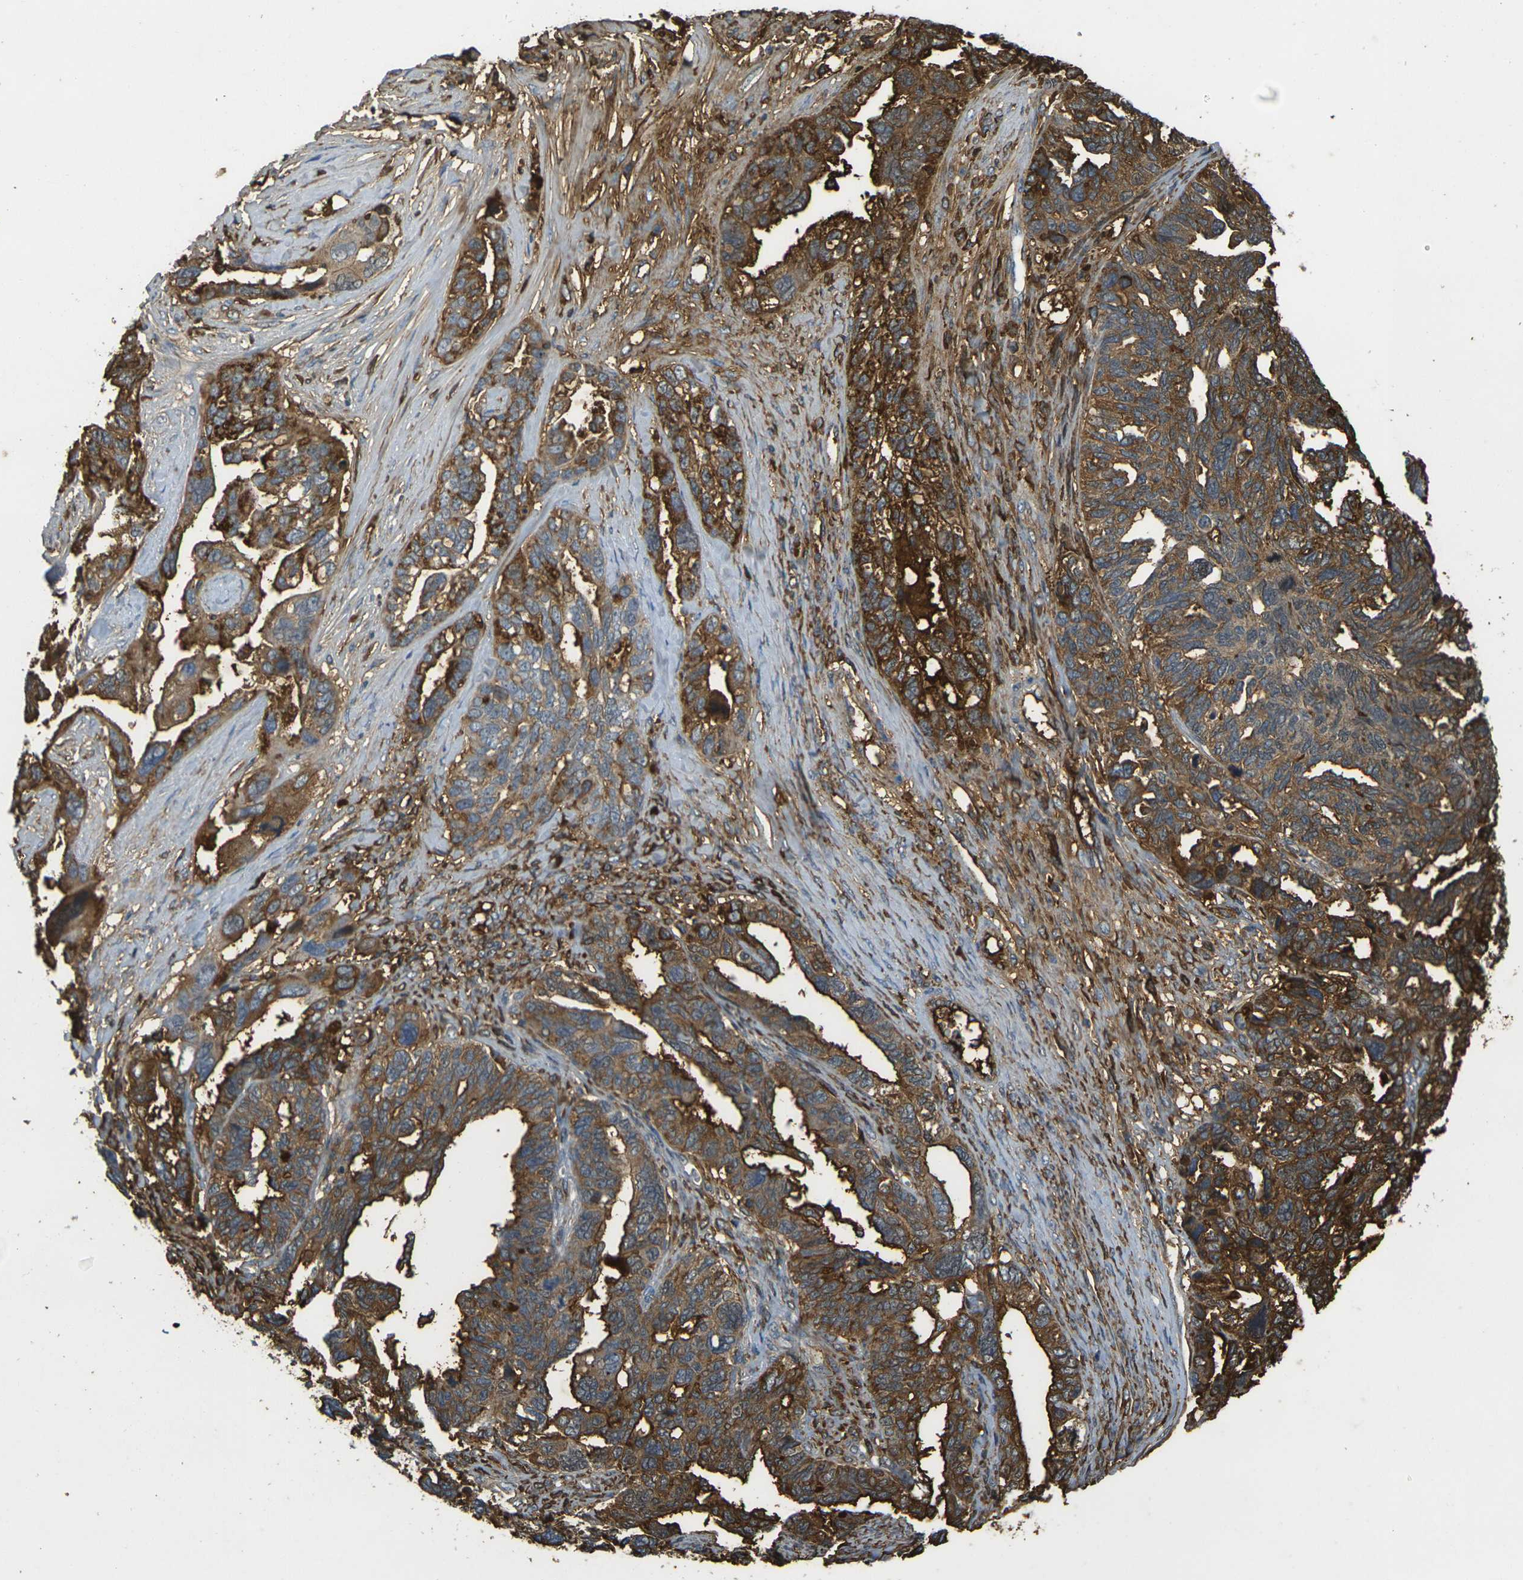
{"staining": {"intensity": "strong", "quantity": ">75%", "location": "cytoplasmic/membranous"}, "tissue": "ovarian cancer", "cell_type": "Tumor cells", "image_type": "cancer", "snomed": [{"axis": "morphology", "description": "Cystadenocarcinoma, serous, NOS"}, {"axis": "topography", "description": "Ovary"}], "caption": "Human ovarian serous cystadenocarcinoma stained for a protein (brown) displays strong cytoplasmic/membranous positive positivity in approximately >75% of tumor cells.", "gene": "PLCD1", "patient": {"sex": "female", "age": 79}}